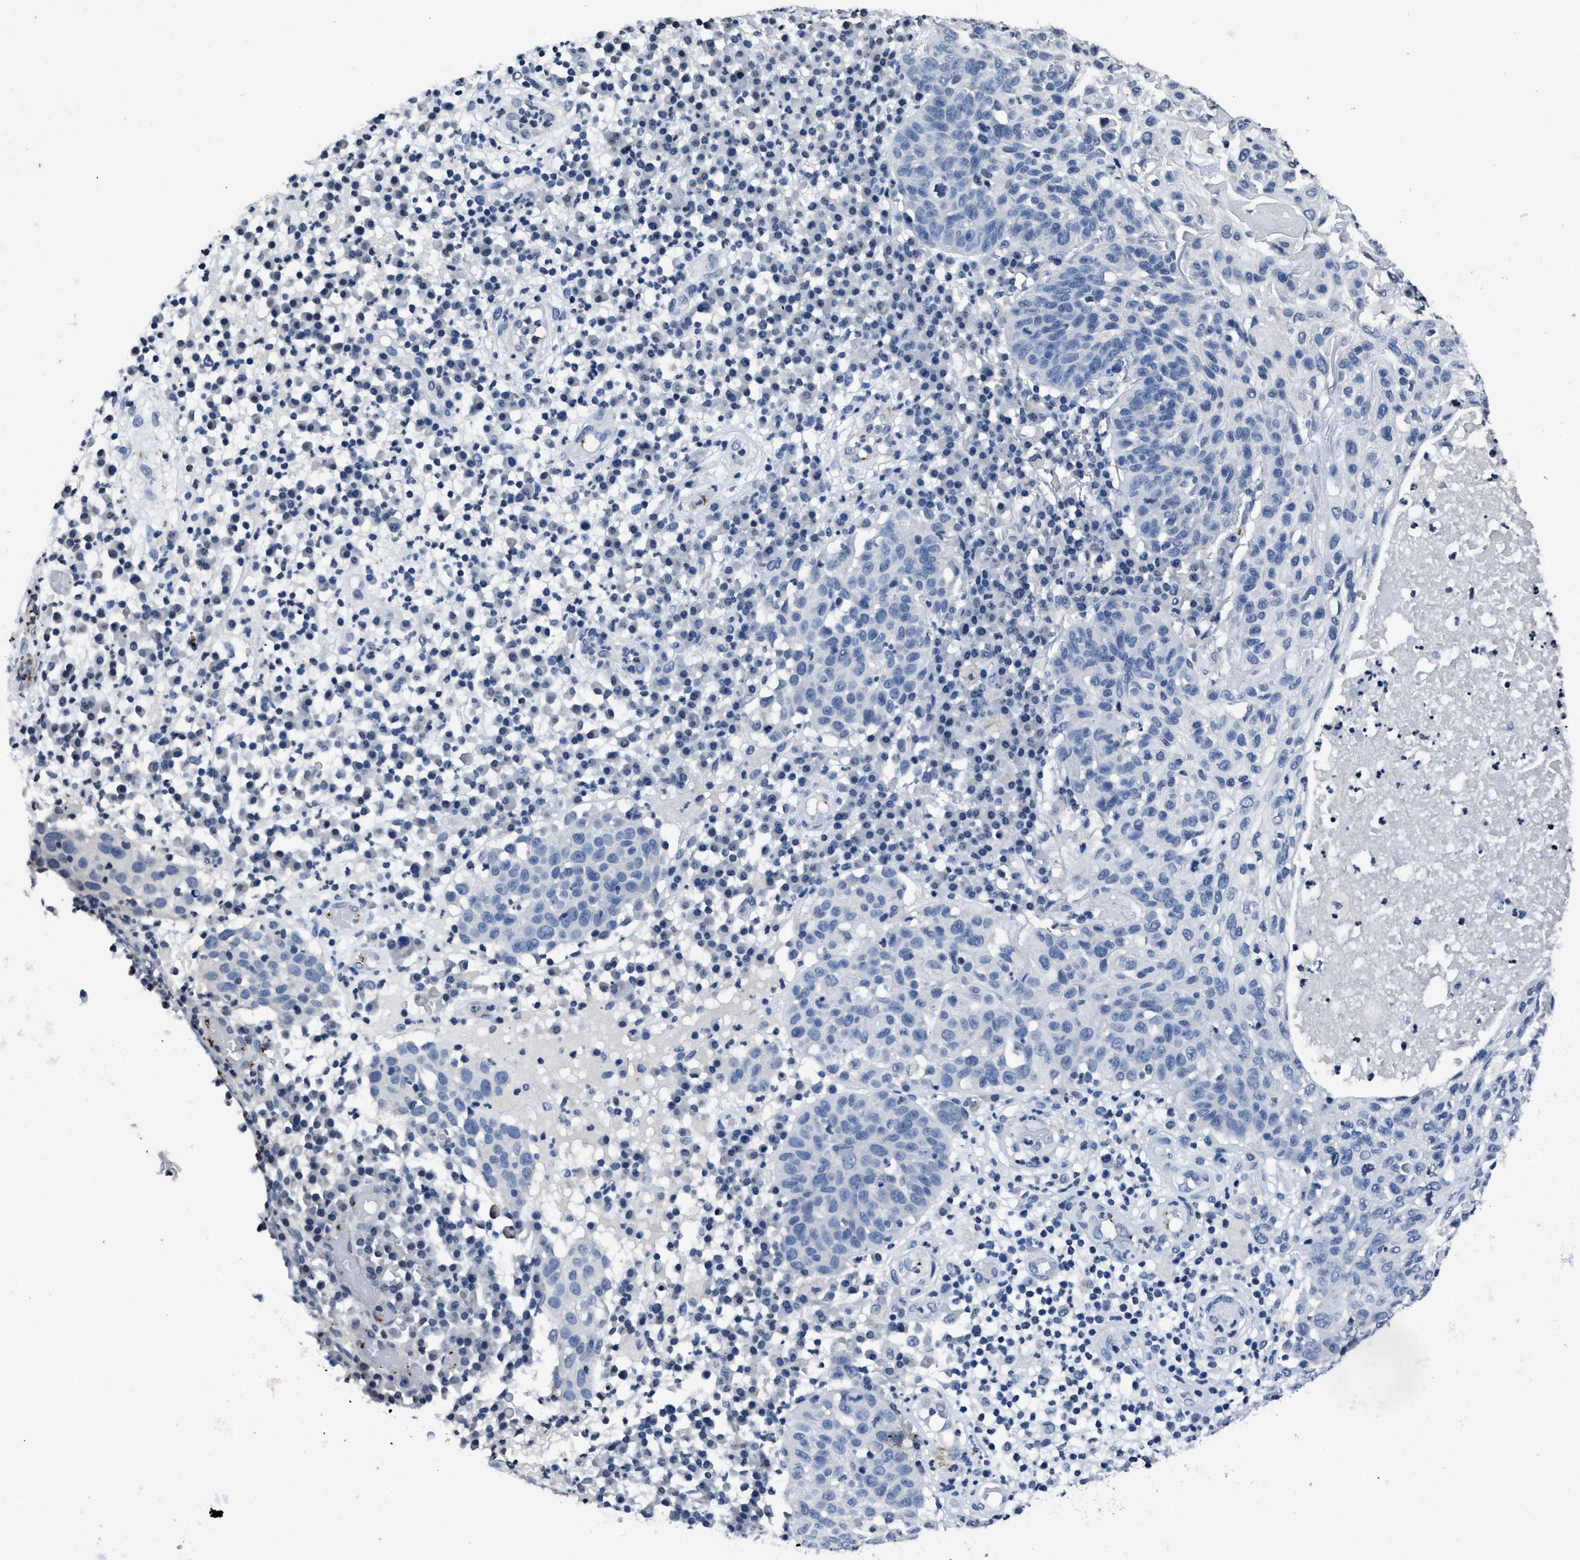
{"staining": {"intensity": "negative", "quantity": "none", "location": "none"}, "tissue": "skin cancer", "cell_type": "Tumor cells", "image_type": "cancer", "snomed": [{"axis": "morphology", "description": "Squamous cell carcinoma in situ, NOS"}, {"axis": "morphology", "description": "Squamous cell carcinoma, NOS"}, {"axis": "topography", "description": "Skin"}], "caption": "Tumor cells are negative for brown protein staining in skin cancer (squamous cell carcinoma in situ).", "gene": "ITGA2B", "patient": {"sex": "male", "age": 93}}